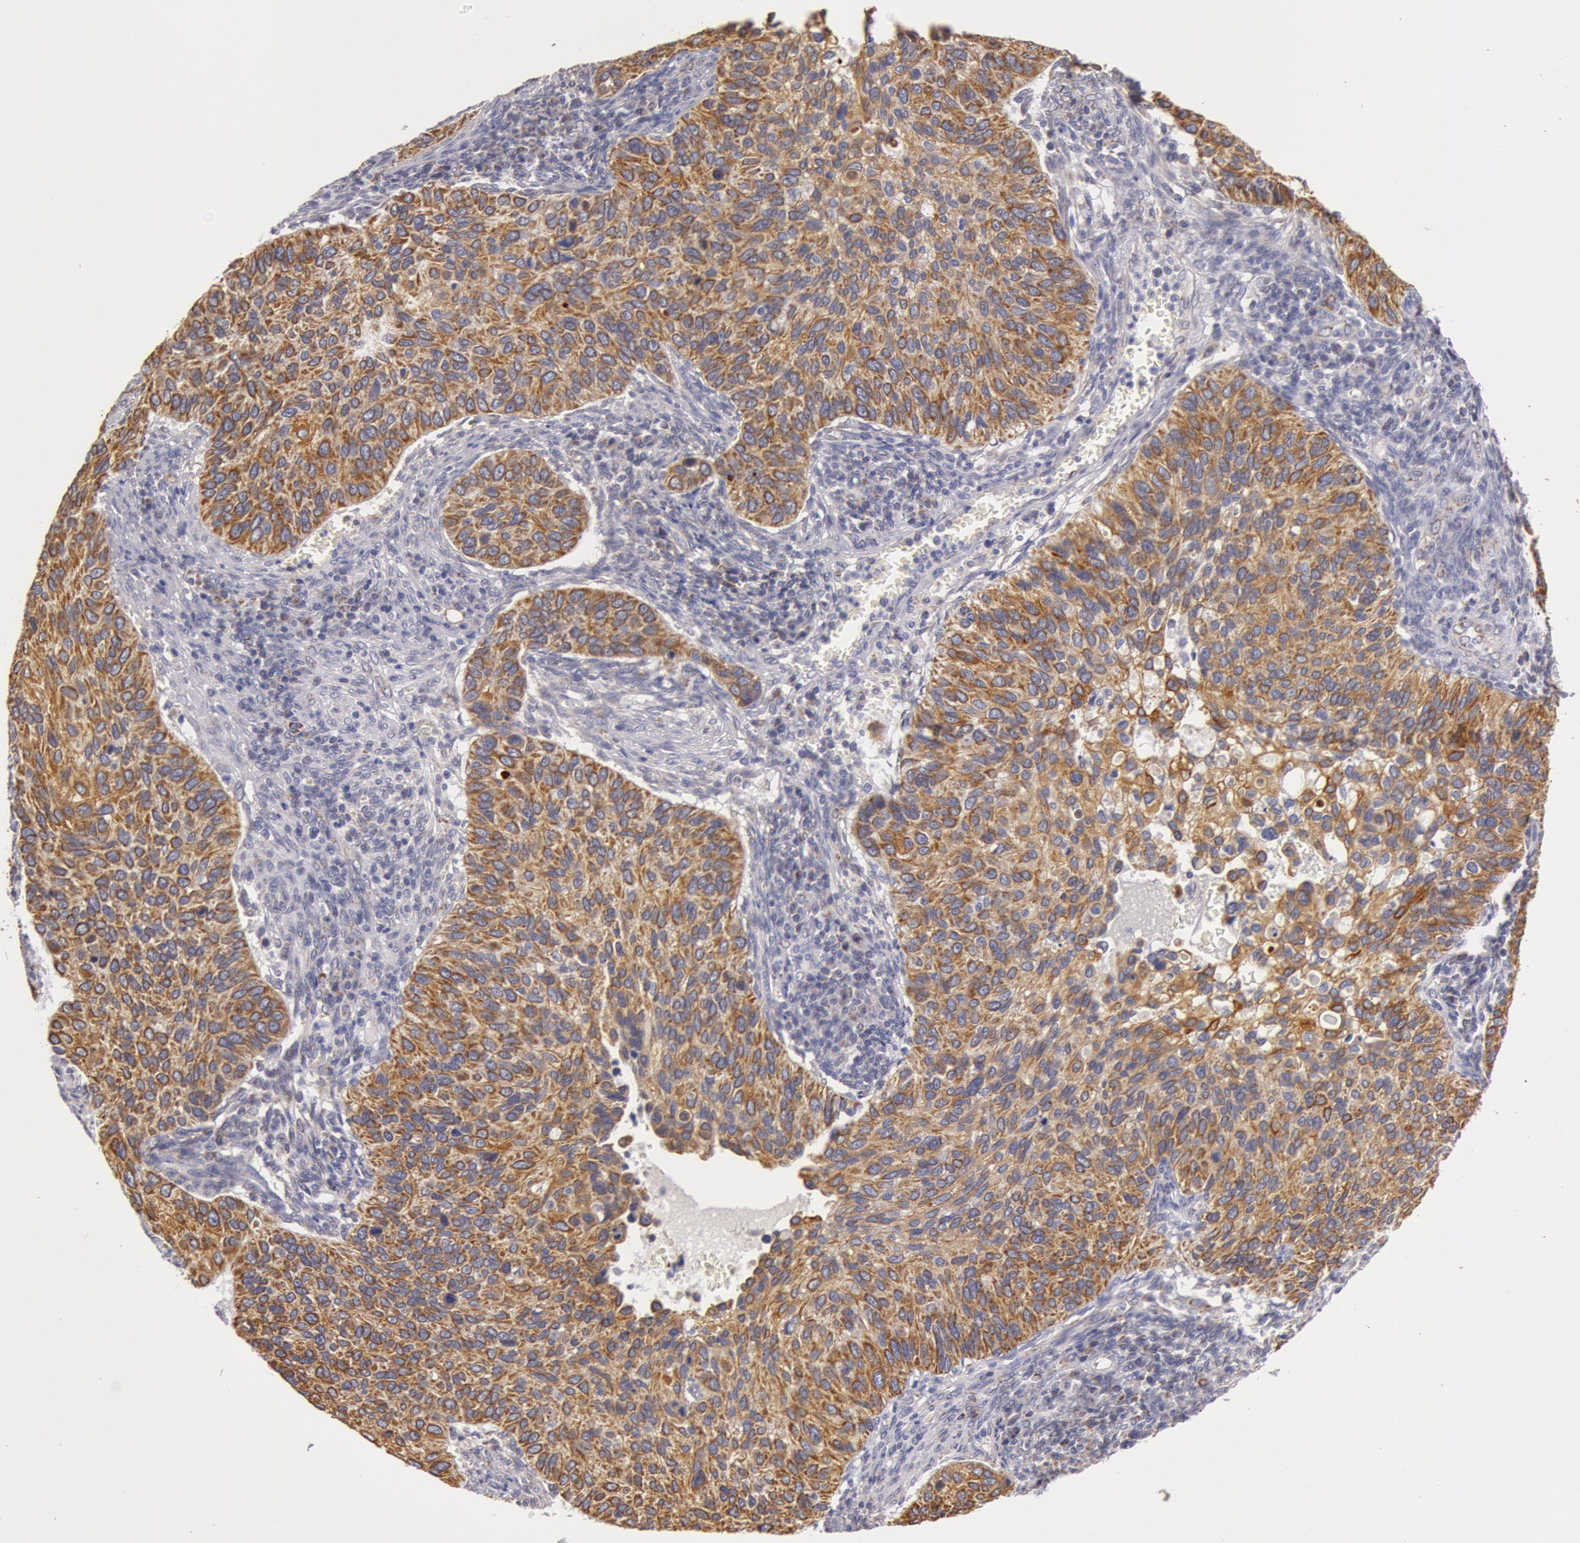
{"staining": {"intensity": "moderate", "quantity": ">75%", "location": "cytoplasmic/membranous"}, "tissue": "cervical cancer", "cell_type": "Tumor cells", "image_type": "cancer", "snomed": [{"axis": "morphology", "description": "Adenocarcinoma, NOS"}, {"axis": "topography", "description": "Cervix"}], "caption": "This micrograph demonstrates IHC staining of human cervical cancer (adenocarcinoma), with medium moderate cytoplasmic/membranous expression in approximately >75% of tumor cells.", "gene": "KRT18", "patient": {"sex": "female", "age": 29}}